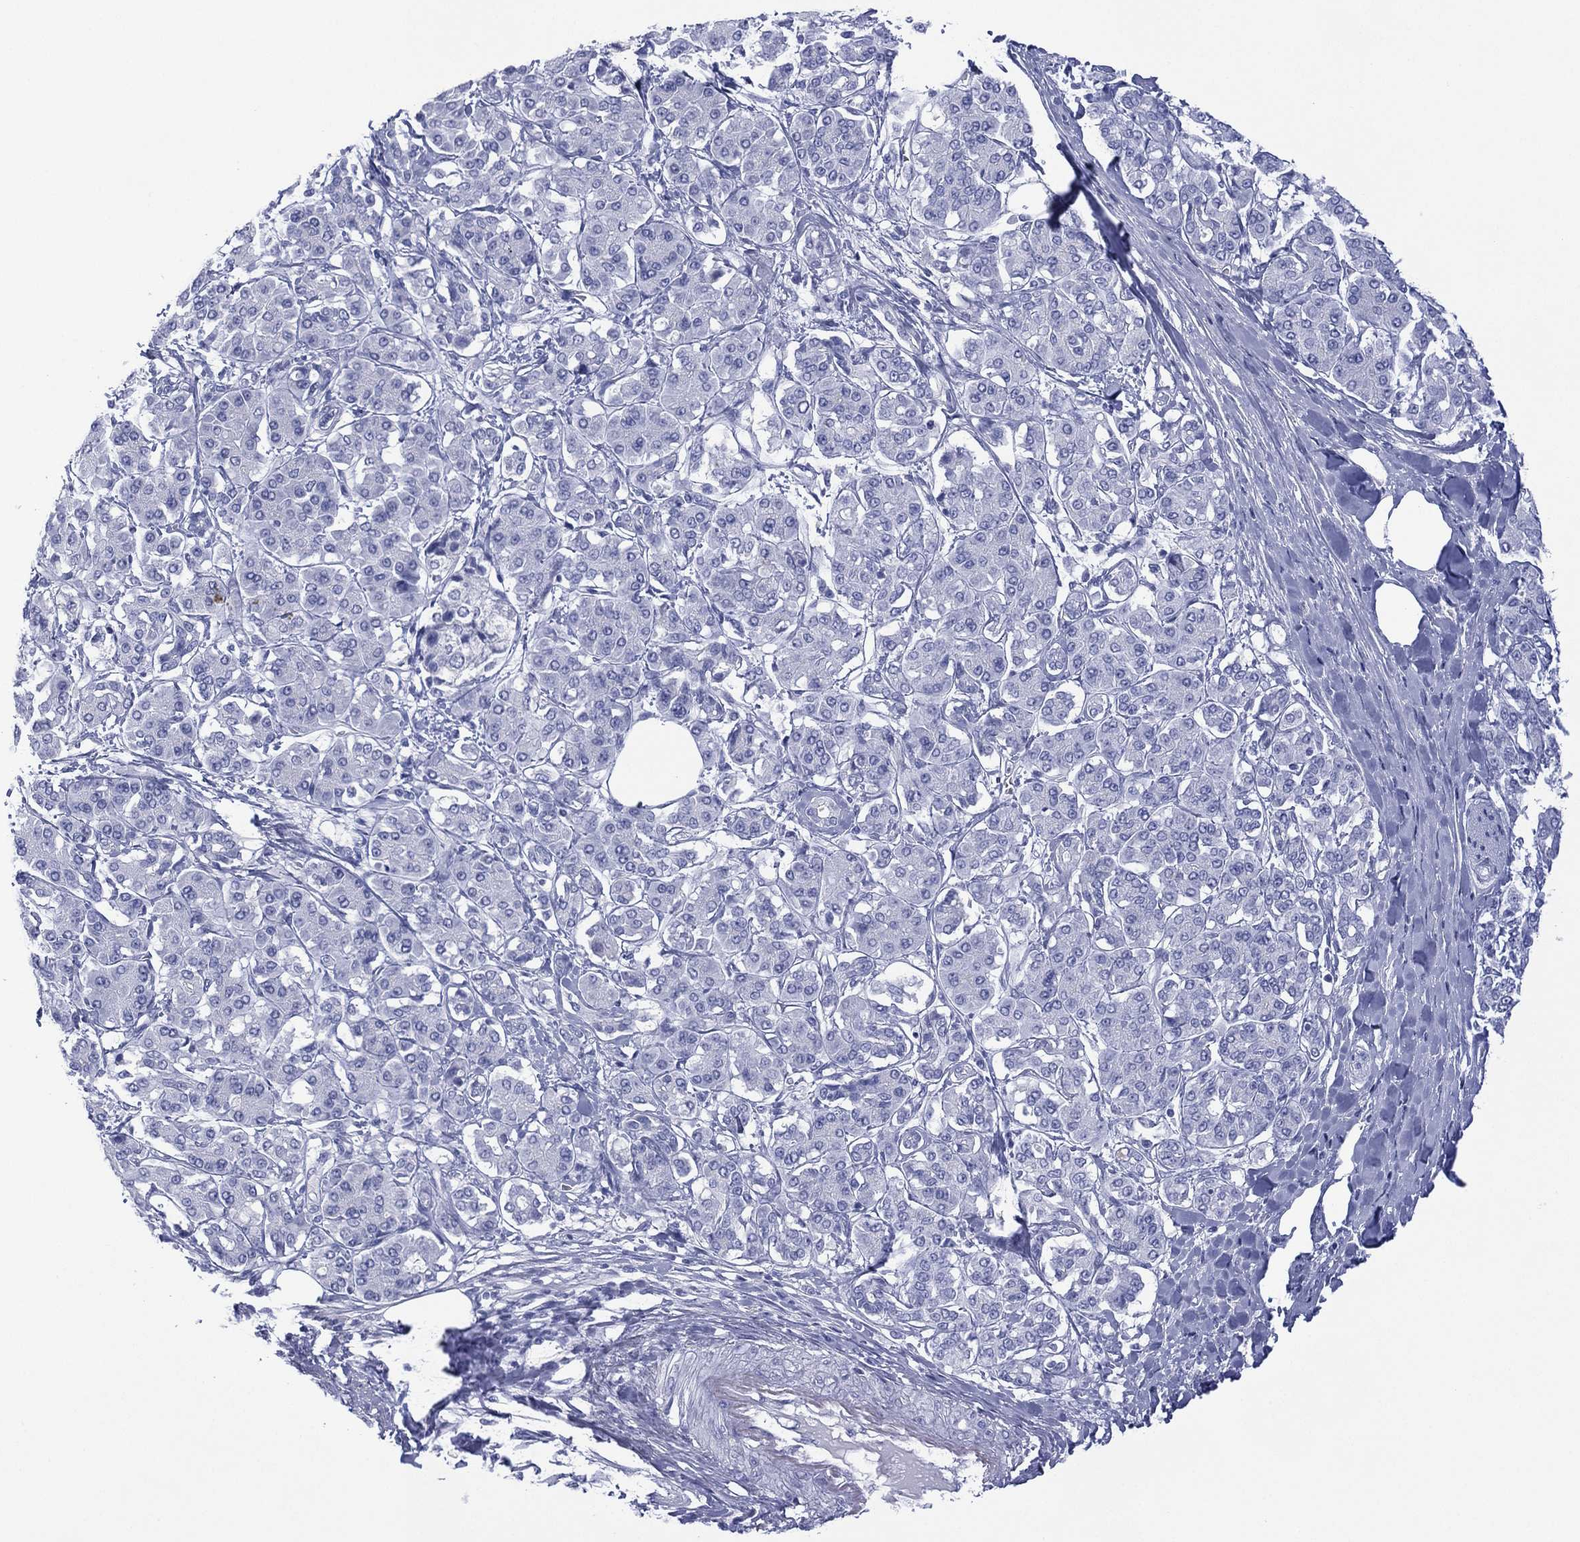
{"staining": {"intensity": "negative", "quantity": "none", "location": "none"}, "tissue": "pancreatic cancer", "cell_type": "Tumor cells", "image_type": "cancer", "snomed": [{"axis": "morphology", "description": "Adenocarcinoma, NOS"}, {"axis": "topography", "description": "Pancreas"}], "caption": "Protein analysis of pancreatic adenocarcinoma shows no significant staining in tumor cells.", "gene": "DSG1", "patient": {"sex": "female", "age": 56}}